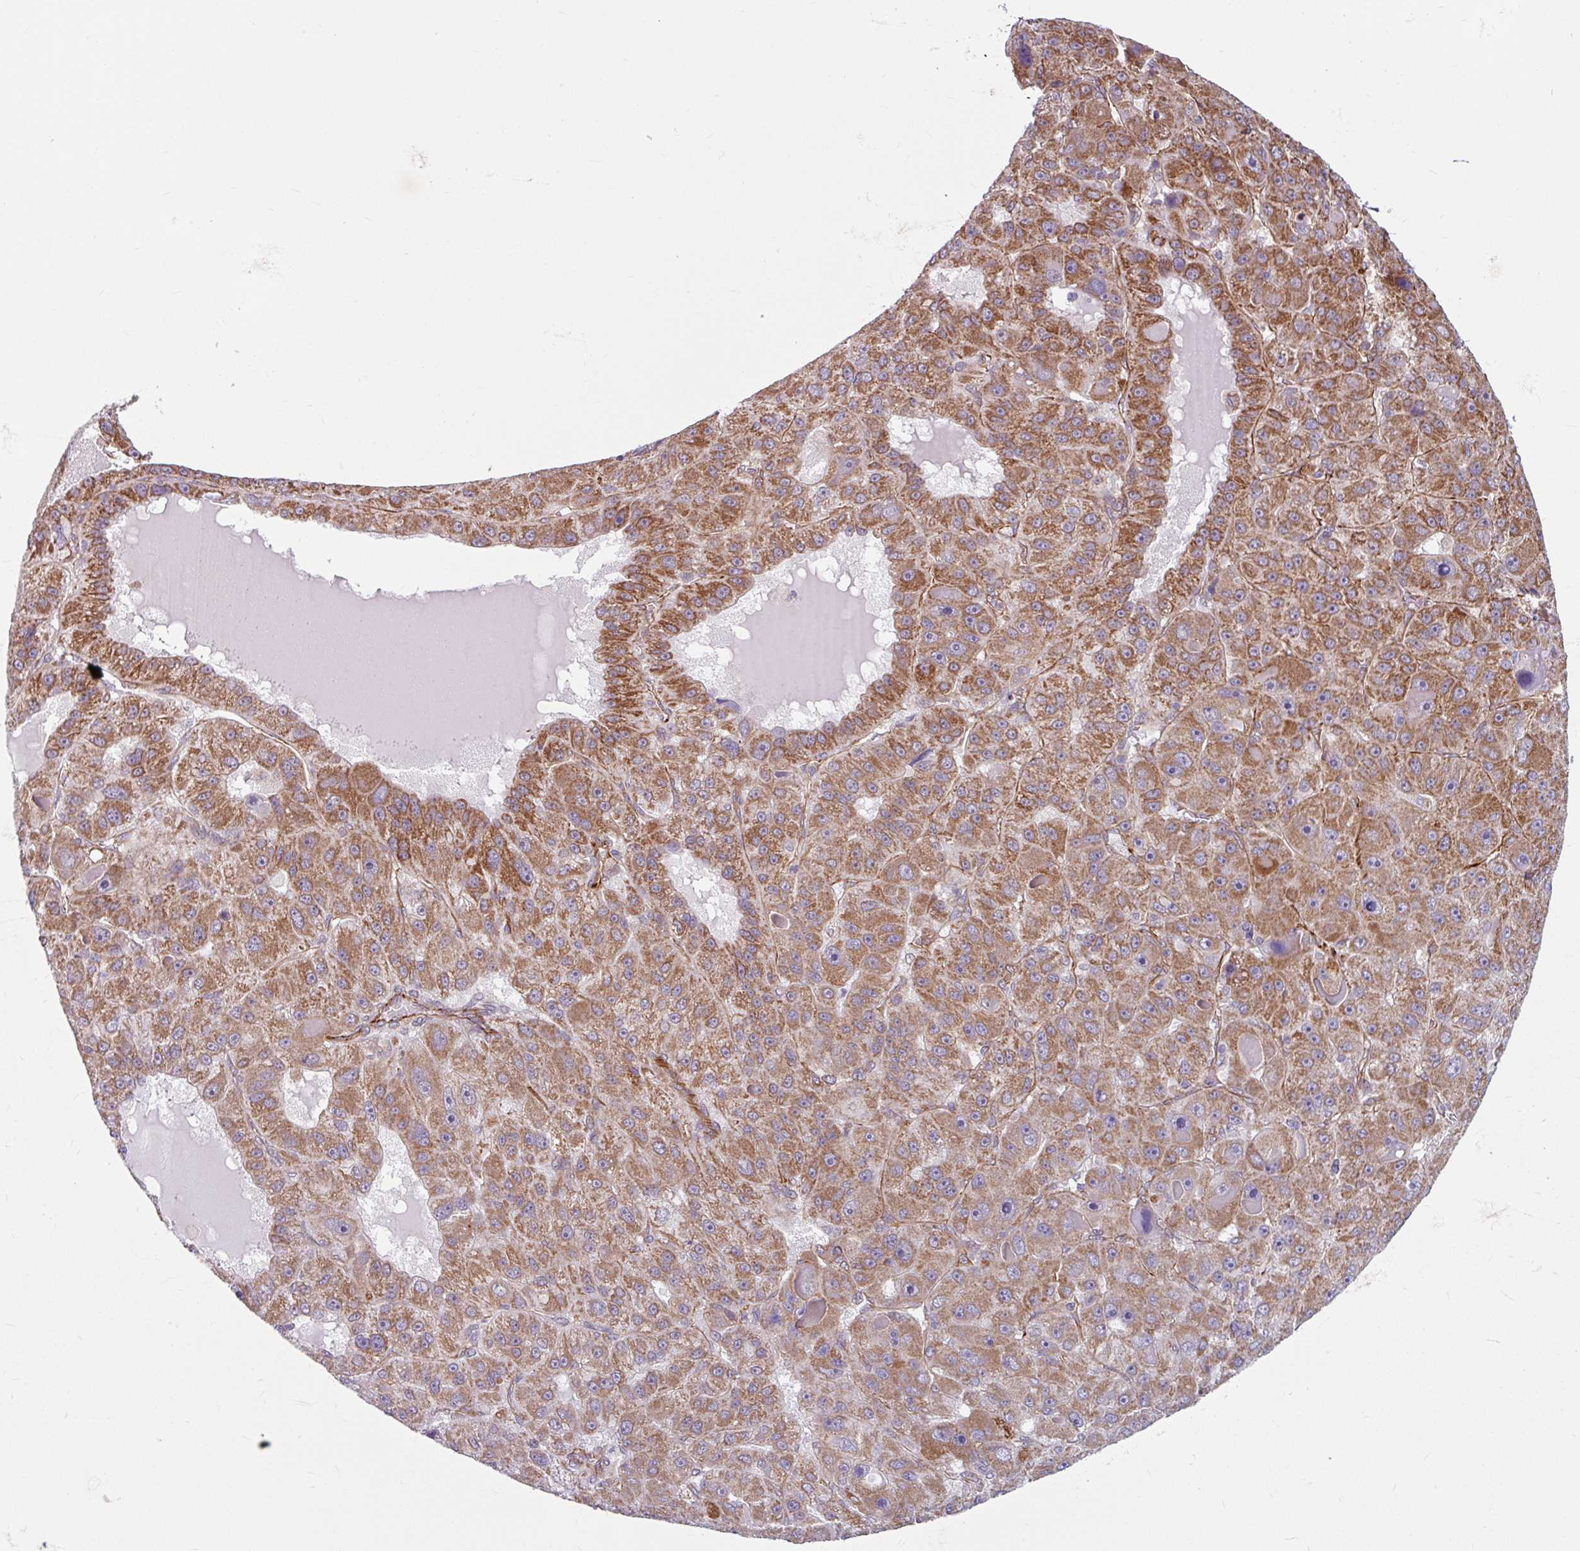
{"staining": {"intensity": "moderate", "quantity": ">75%", "location": "cytoplasmic/membranous"}, "tissue": "liver cancer", "cell_type": "Tumor cells", "image_type": "cancer", "snomed": [{"axis": "morphology", "description": "Carcinoma, Hepatocellular, NOS"}, {"axis": "topography", "description": "Liver"}], "caption": "High-magnification brightfield microscopy of liver cancer (hepatocellular carcinoma) stained with DAB (3,3'-diaminobenzidine) (brown) and counterstained with hematoxylin (blue). tumor cells exhibit moderate cytoplasmic/membranous expression is seen in about>75% of cells. (Stains: DAB (3,3'-diaminobenzidine) in brown, nuclei in blue, Microscopy: brightfield microscopy at high magnification).", "gene": "DAAM2", "patient": {"sex": "male", "age": 76}}